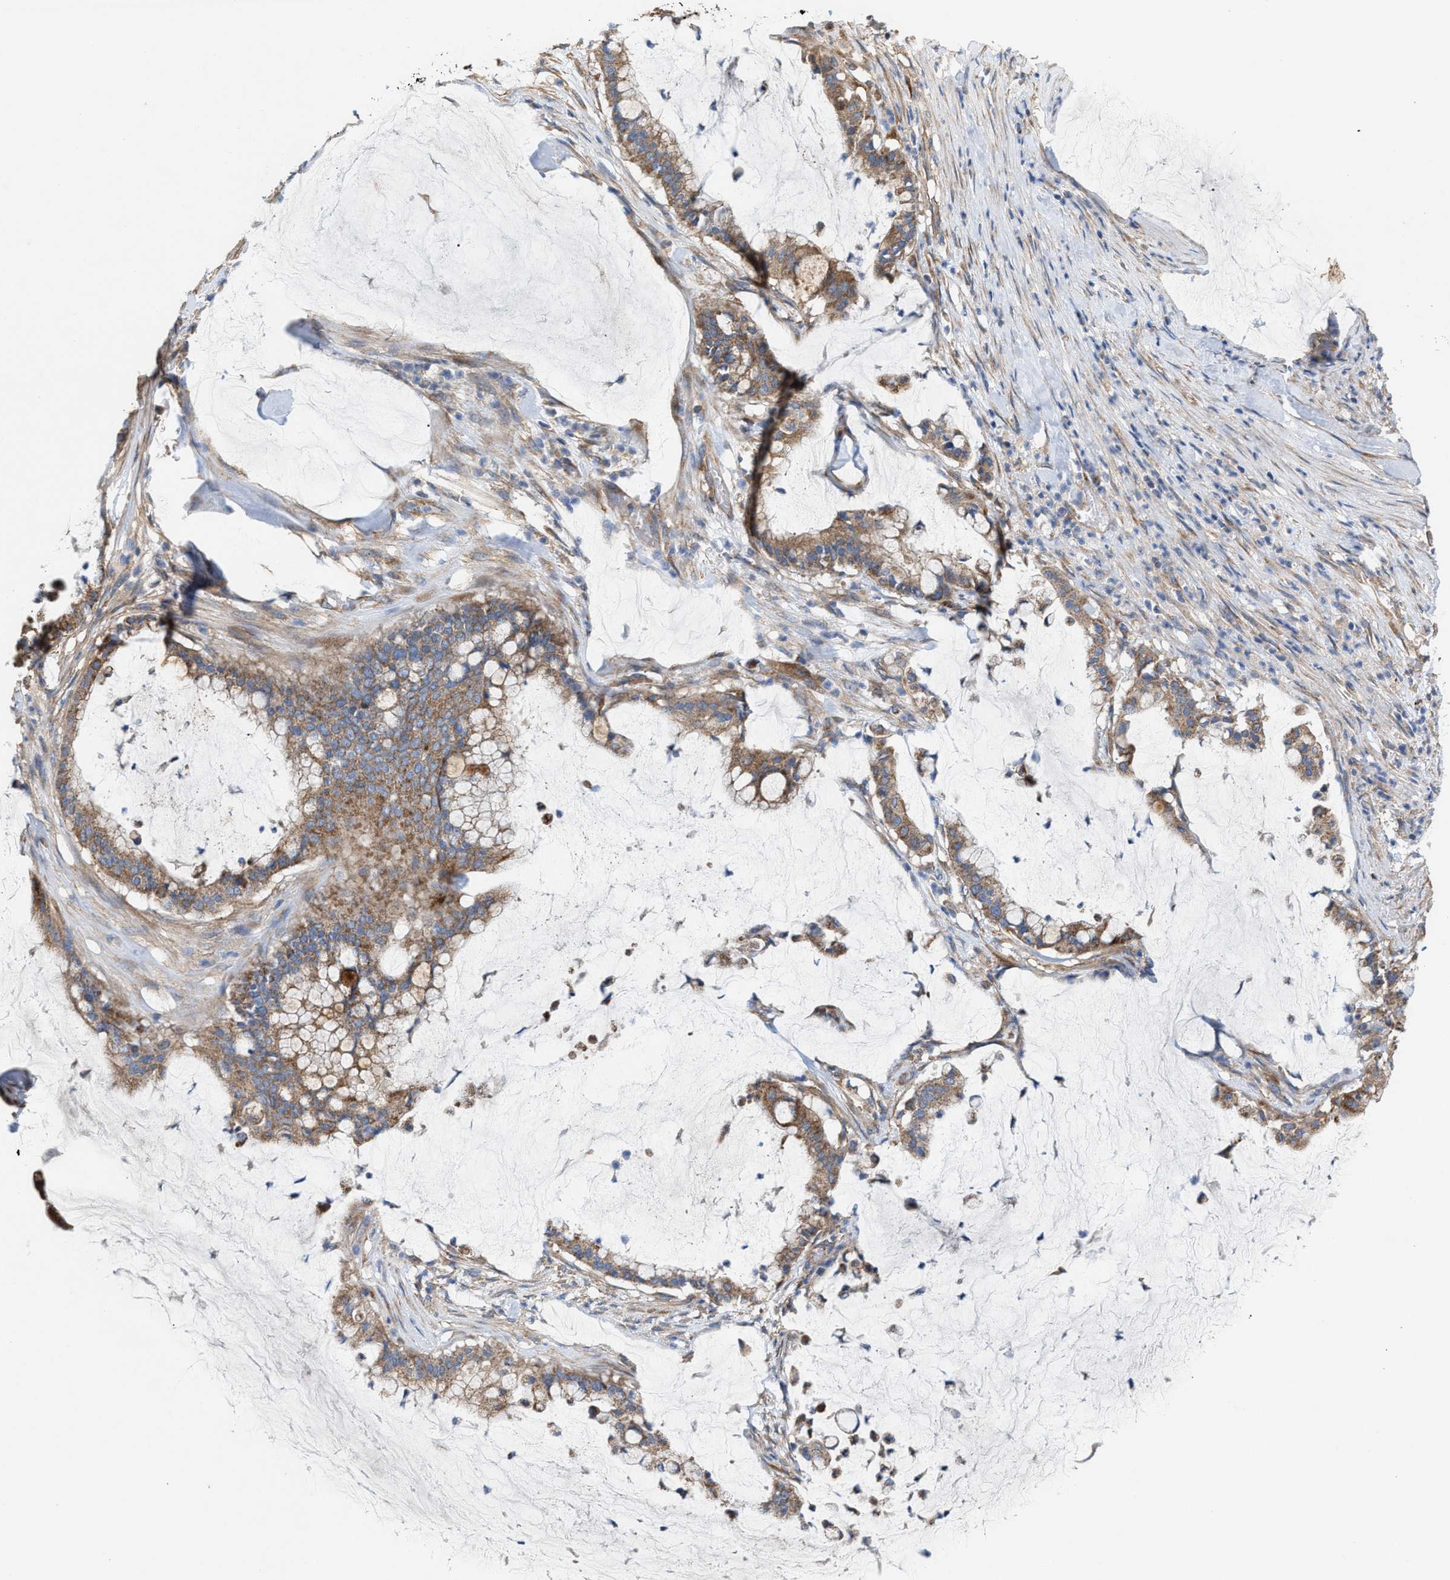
{"staining": {"intensity": "moderate", "quantity": ">75%", "location": "cytoplasmic/membranous"}, "tissue": "pancreatic cancer", "cell_type": "Tumor cells", "image_type": "cancer", "snomed": [{"axis": "morphology", "description": "Adenocarcinoma, NOS"}, {"axis": "topography", "description": "Pancreas"}], "caption": "DAB immunohistochemical staining of pancreatic cancer (adenocarcinoma) displays moderate cytoplasmic/membranous protein positivity in about >75% of tumor cells.", "gene": "OXSM", "patient": {"sex": "male", "age": 41}}